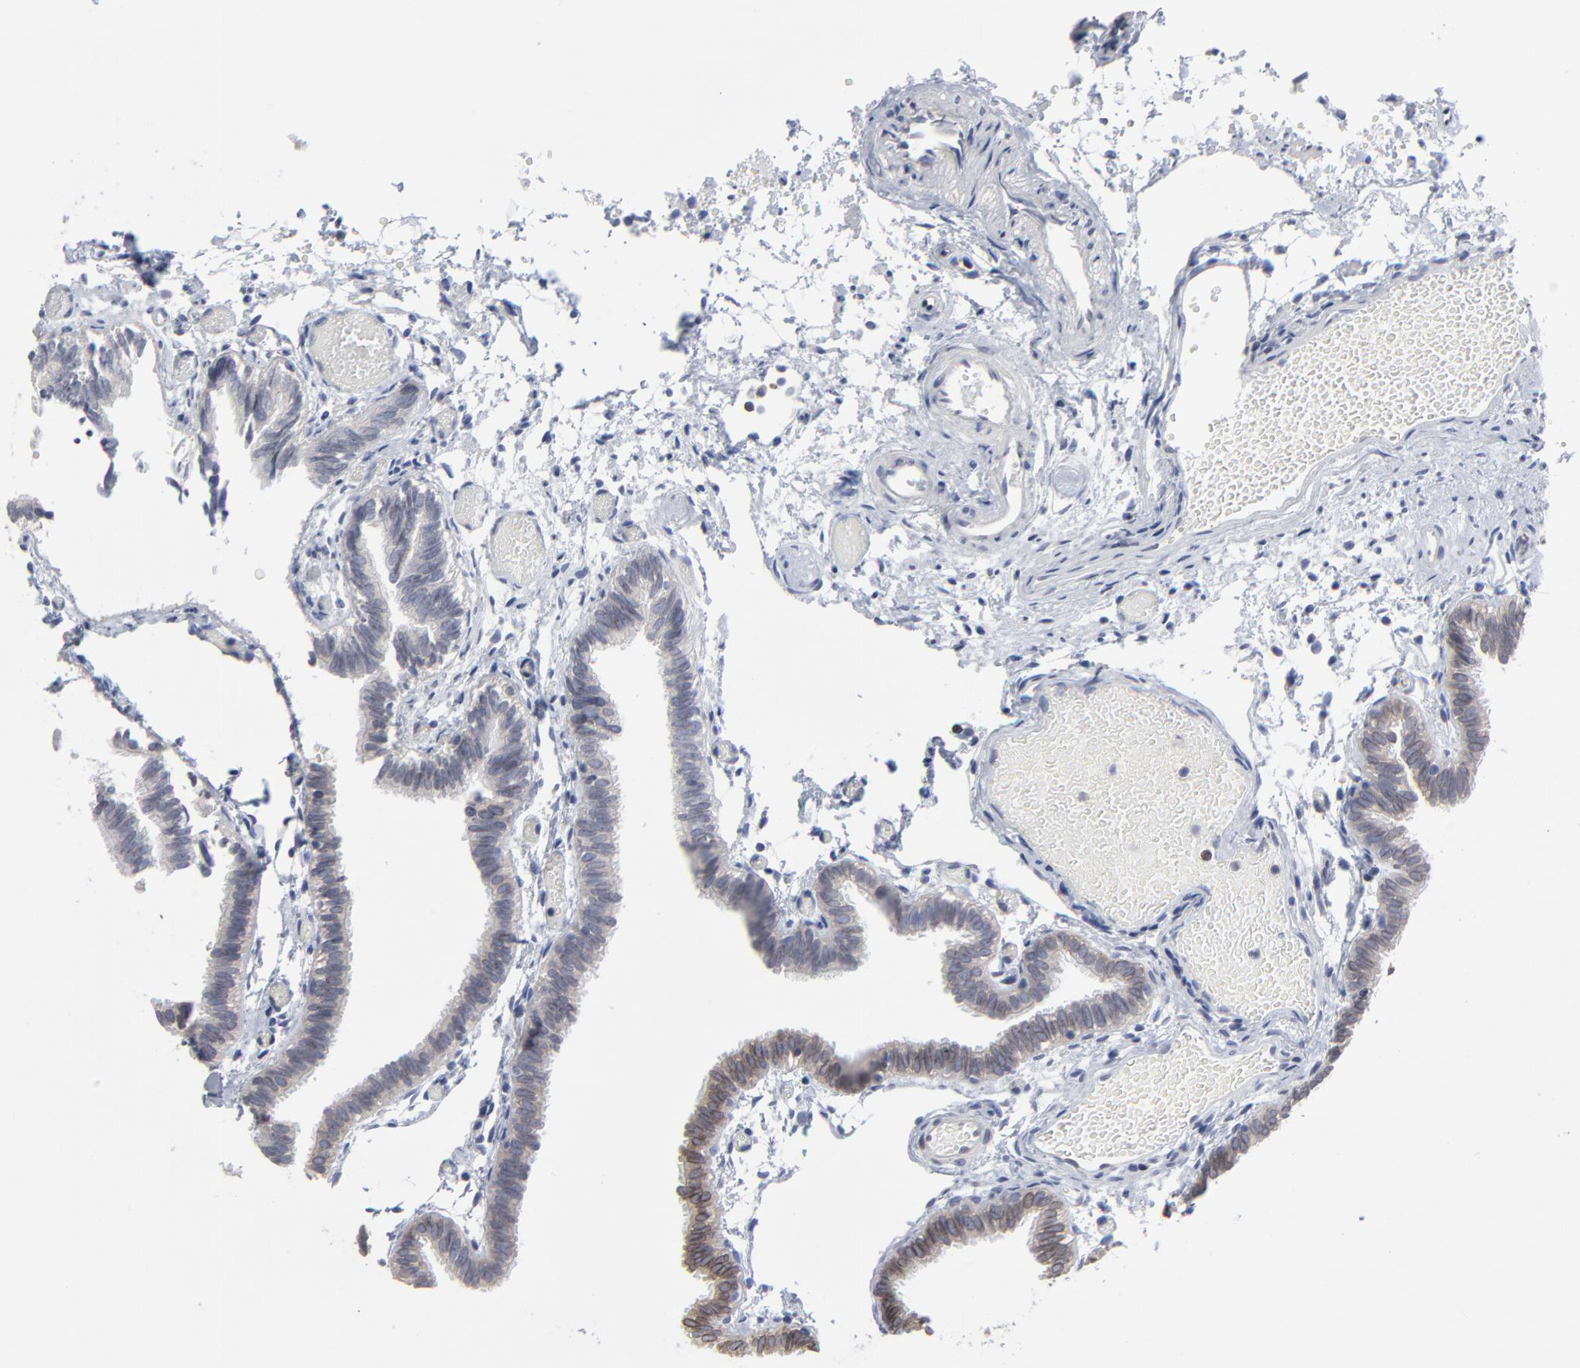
{"staining": {"intensity": "weak", "quantity": ">75%", "location": "cytoplasmic/membranous,nuclear"}, "tissue": "fallopian tube", "cell_type": "Glandular cells", "image_type": "normal", "snomed": [{"axis": "morphology", "description": "Normal tissue, NOS"}, {"axis": "topography", "description": "Fallopian tube"}], "caption": "The image exhibits immunohistochemical staining of benign fallopian tube. There is weak cytoplasmic/membranous,nuclear positivity is identified in approximately >75% of glandular cells. The staining is performed using DAB (3,3'-diaminobenzidine) brown chromogen to label protein expression. The nuclei are counter-stained blue using hematoxylin.", "gene": "SYNE2", "patient": {"sex": "female", "age": 29}}